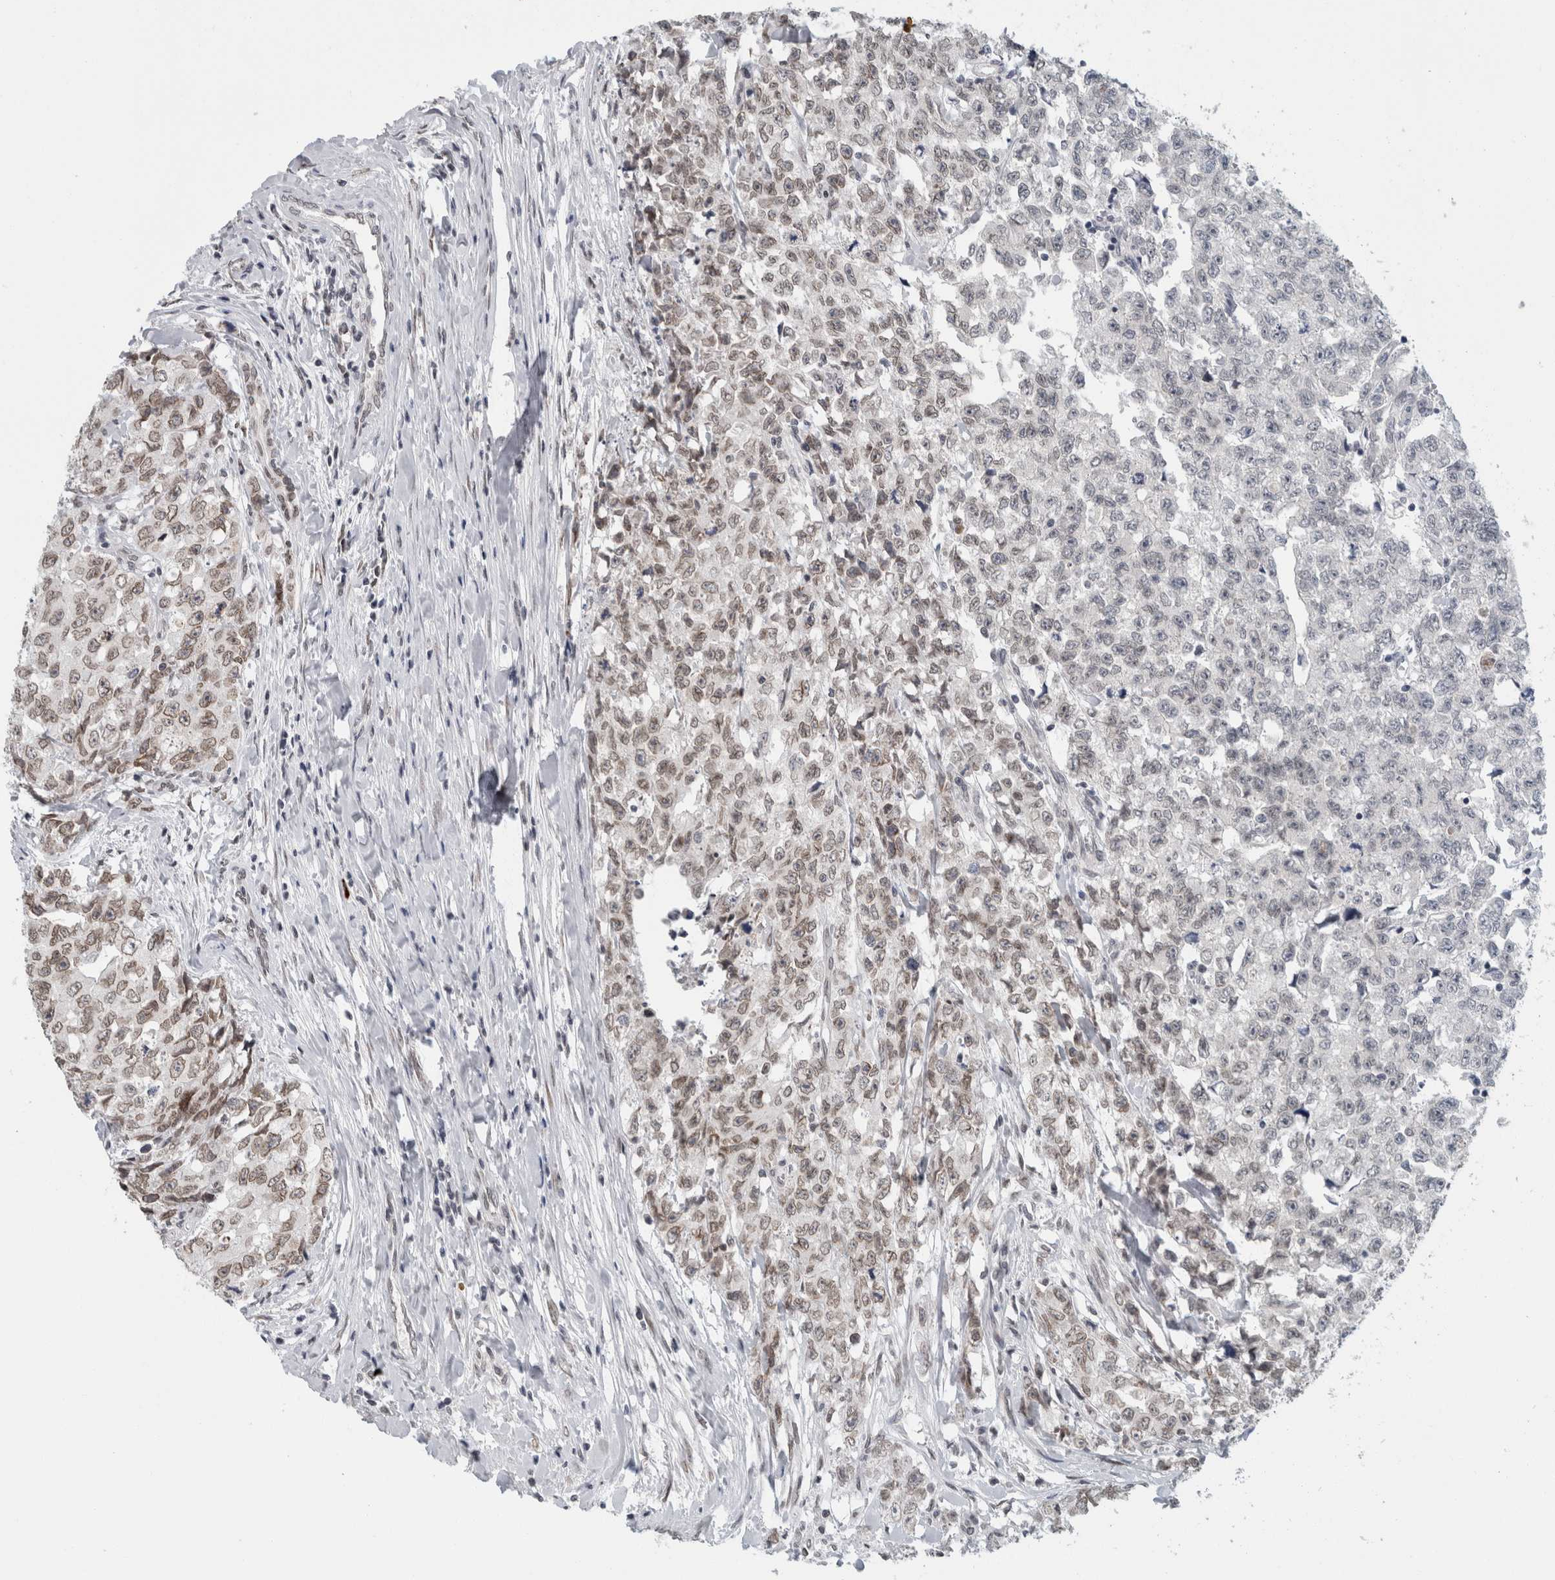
{"staining": {"intensity": "weak", "quantity": ">75%", "location": "nuclear"}, "tissue": "testis cancer", "cell_type": "Tumor cells", "image_type": "cancer", "snomed": [{"axis": "morphology", "description": "Carcinoma, Embryonal, NOS"}, {"axis": "topography", "description": "Testis"}], "caption": "Testis embryonal carcinoma stained for a protein (brown) reveals weak nuclear positive expression in approximately >75% of tumor cells.", "gene": "ZNF770", "patient": {"sex": "male", "age": 28}}